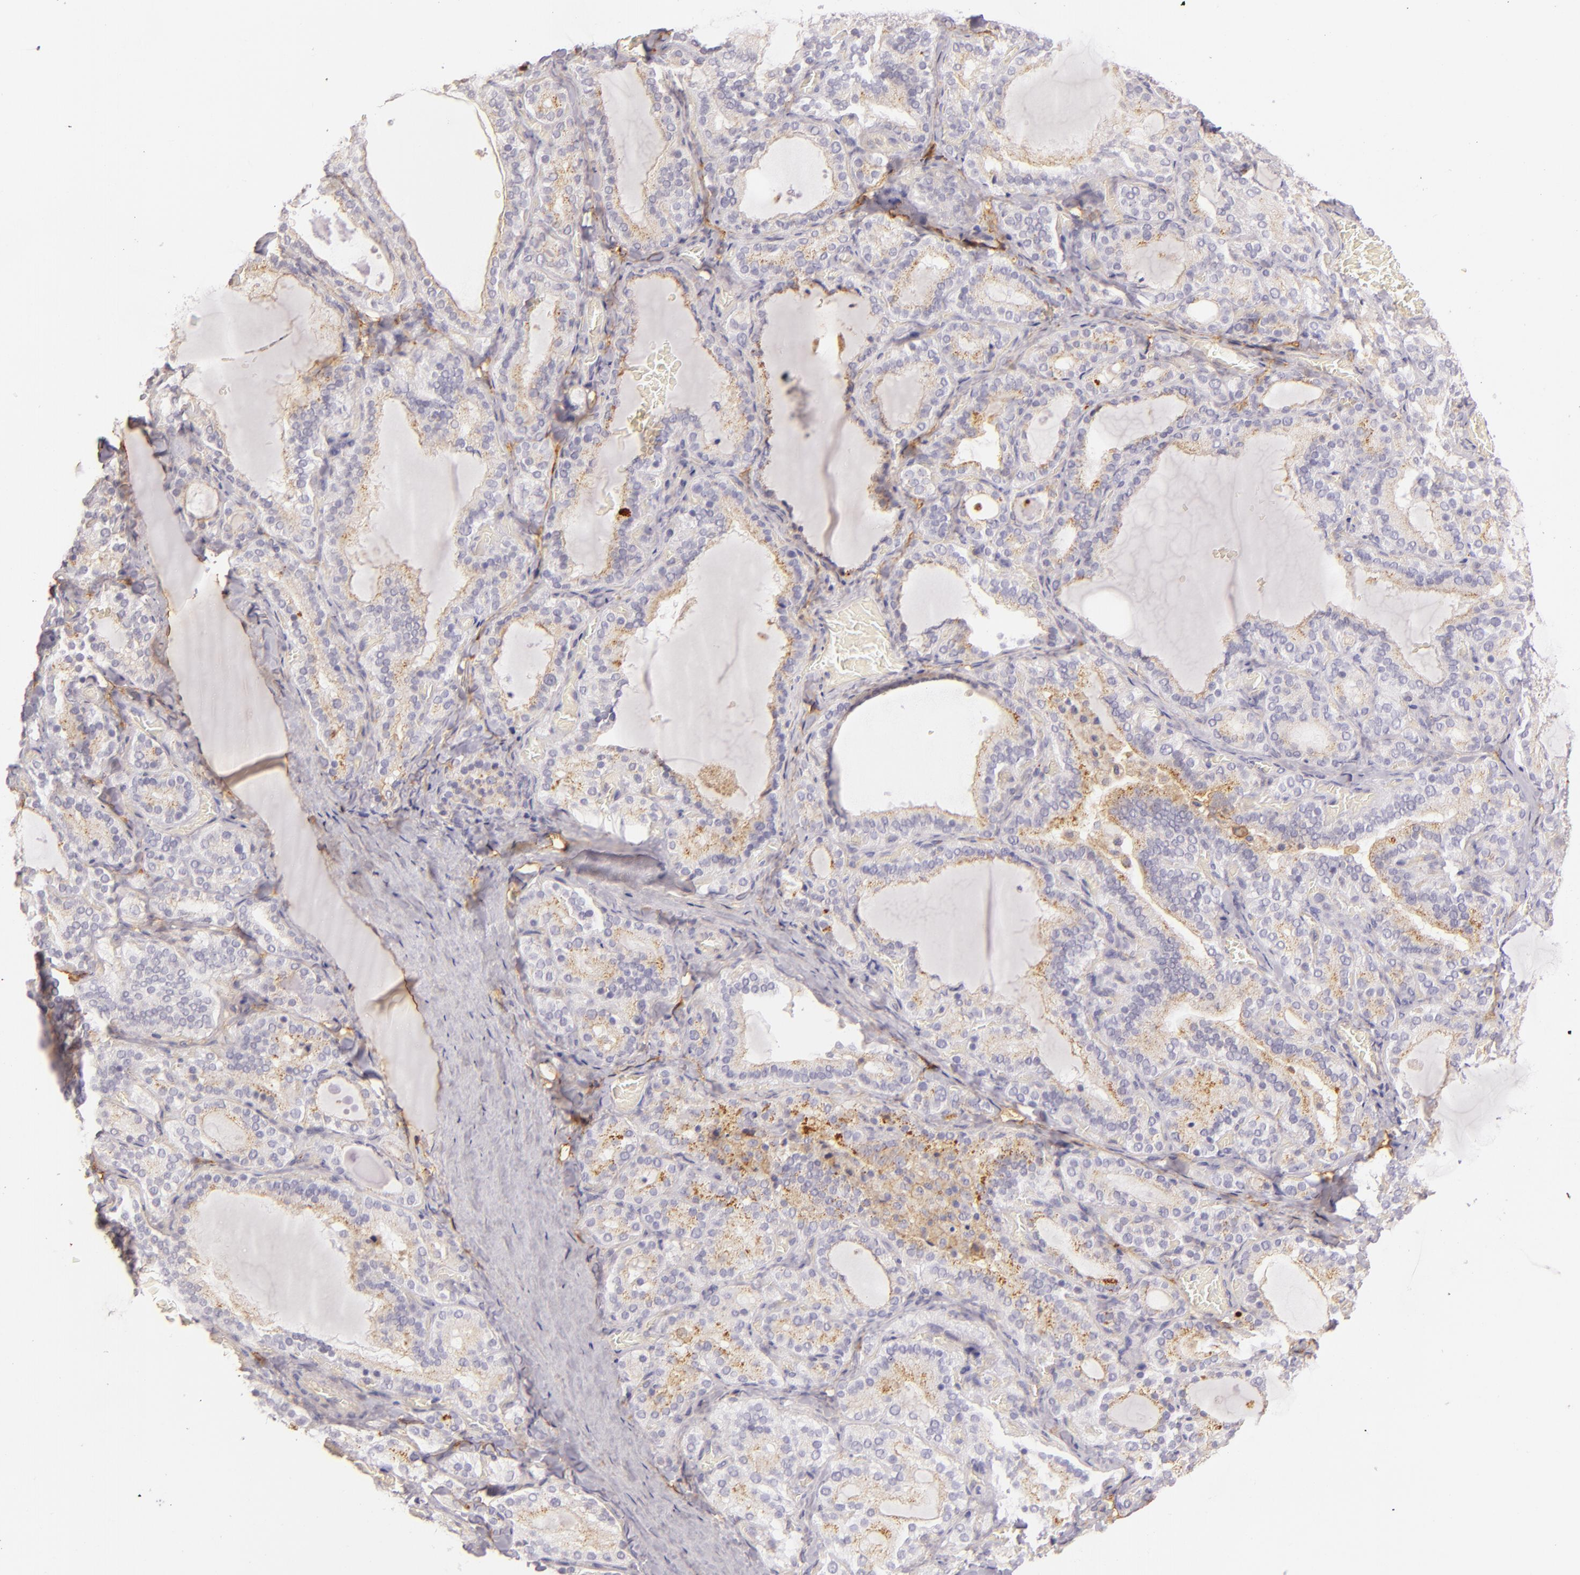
{"staining": {"intensity": "weak", "quantity": "<25%", "location": "cytoplasmic/membranous"}, "tissue": "thyroid gland", "cell_type": "Glandular cells", "image_type": "normal", "snomed": [{"axis": "morphology", "description": "Normal tissue, NOS"}, {"axis": "topography", "description": "Thyroid gland"}], "caption": "Histopathology image shows no significant protein staining in glandular cells of benign thyroid gland.", "gene": "CTSF", "patient": {"sex": "female", "age": 33}}